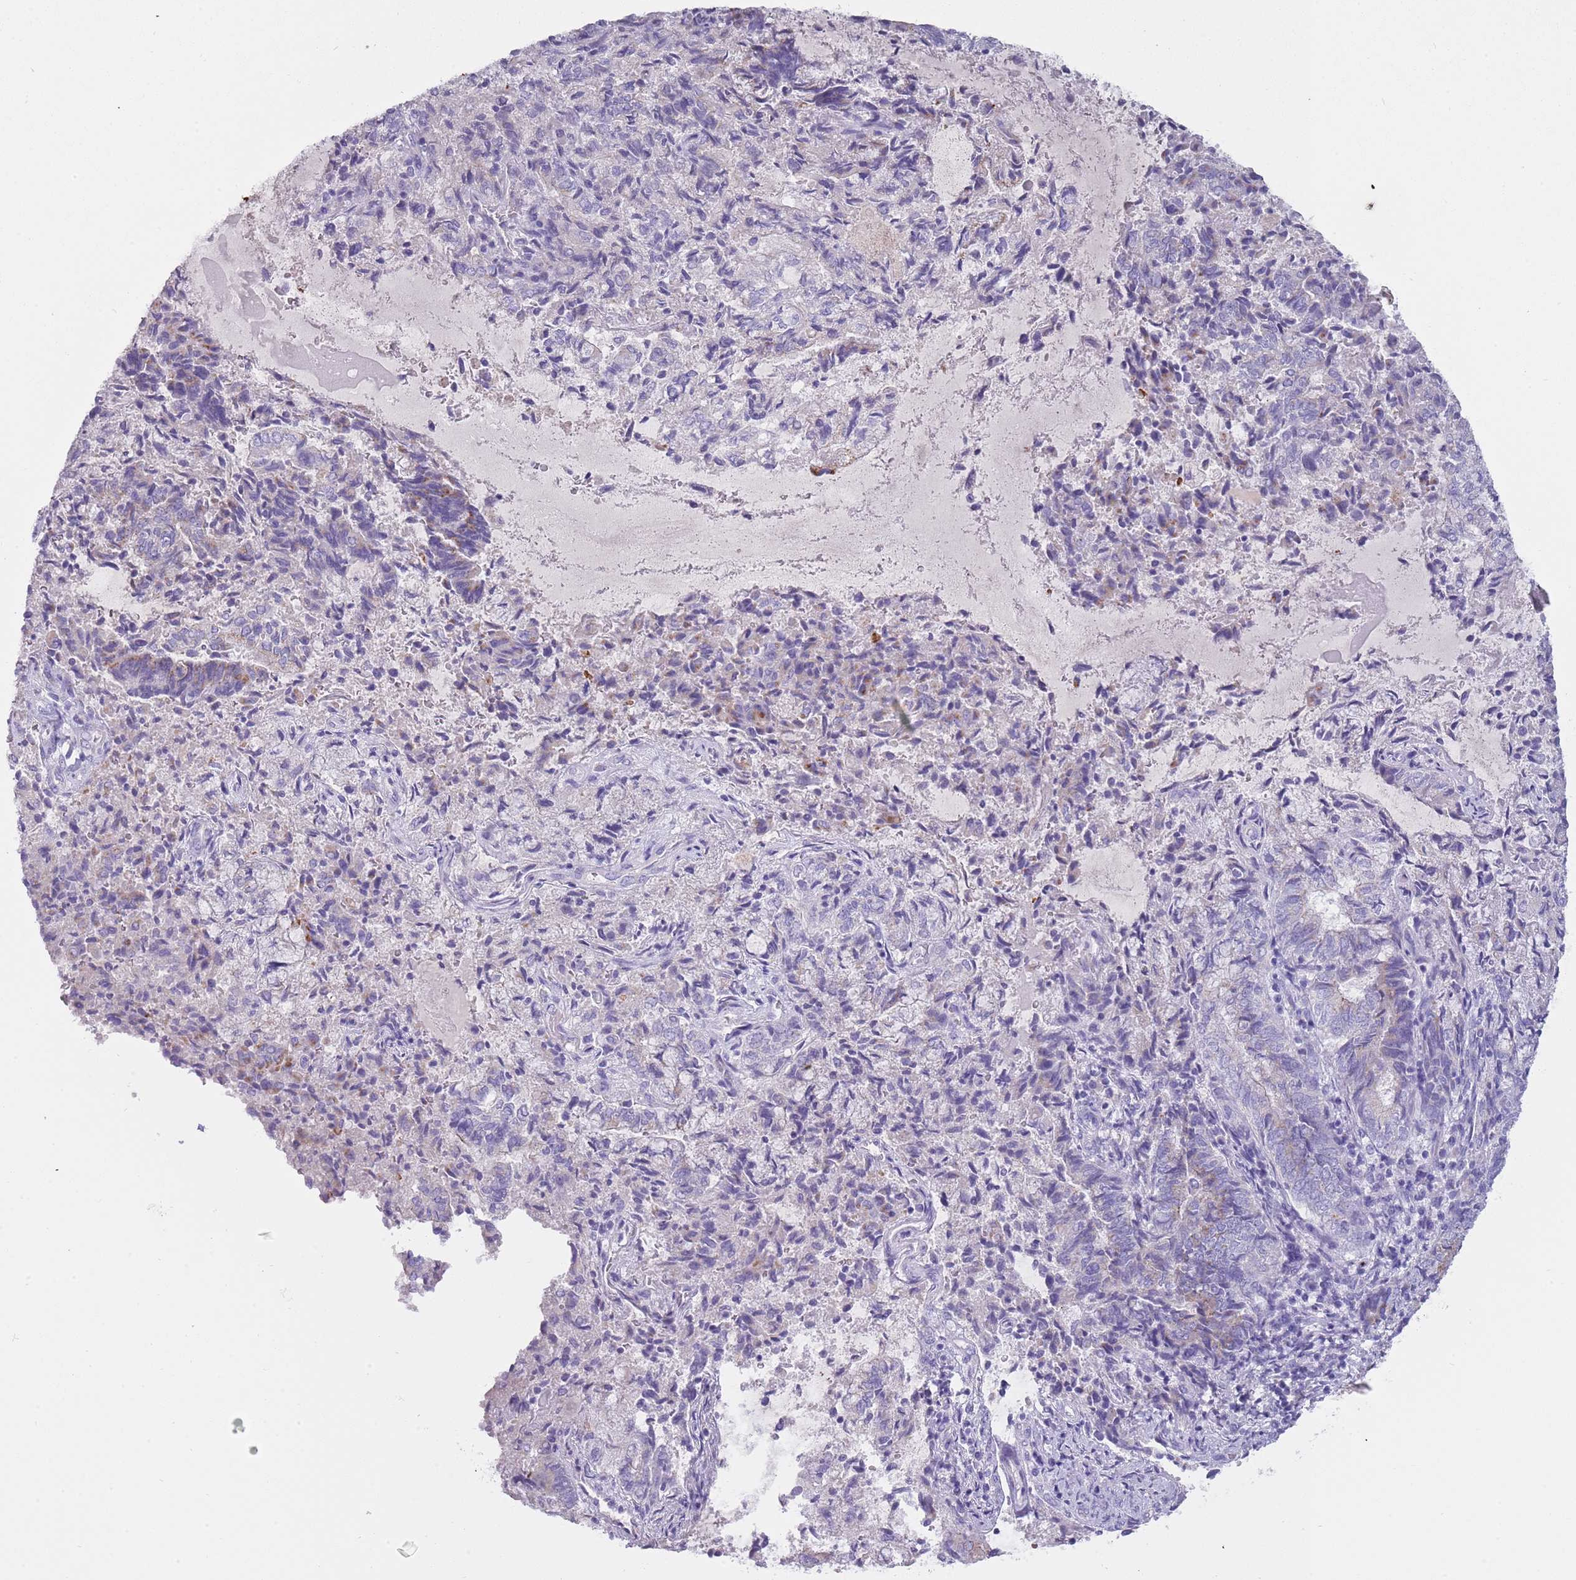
{"staining": {"intensity": "weak", "quantity": "<25%", "location": "cytoplasmic/membranous"}, "tissue": "endometrial cancer", "cell_type": "Tumor cells", "image_type": "cancer", "snomed": [{"axis": "morphology", "description": "Adenocarcinoma, NOS"}, {"axis": "topography", "description": "Endometrium"}], "caption": "DAB (3,3'-diaminobenzidine) immunohistochemical staining of adenocarcinoma (endometrial) shows no significant positivity in tumor cells. The staining was performed using DAB to visualize the protein expression in brown, while the nuclei were stained in blue with hematoxylin (Magnification: 20x).", "gene": "NBPF6", "patient": {"sex": "female", "age": 80}}